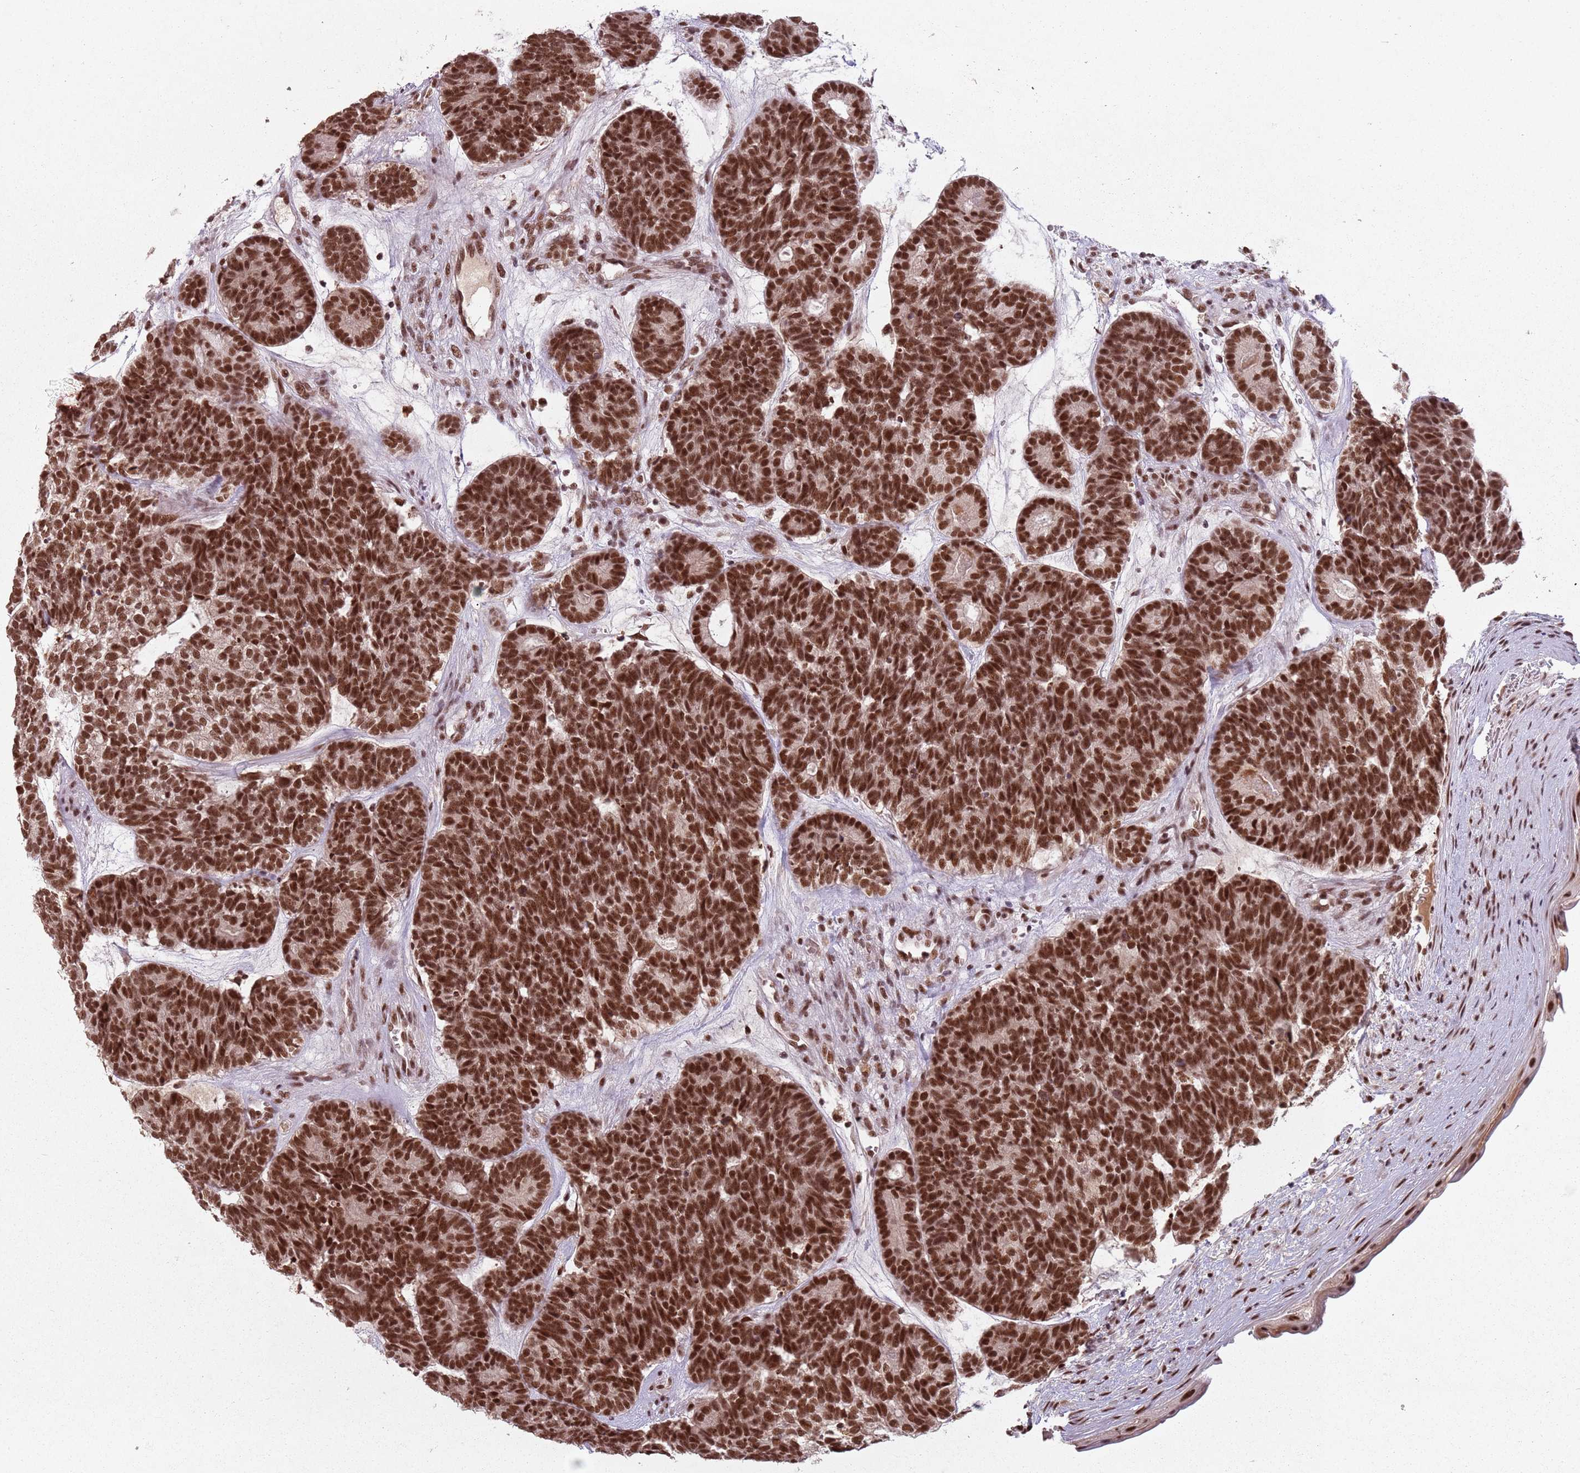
{"staining": {"intensity": "strong", "quantity": ">75%", "location": "nuclear"}, "tissue": "head and neck cancer", "cell_type": "Tumor cells", "image_type": "cancer", "snomed": [{"axis": "morphology", "description": "Adenocarcinoma, NOS"}, {"axis": "topography", "description": "Head-Neck"}], "caption": "This is an image of immunohistochemistry (IHC) staining of head and neck adenocarcinoma, which shows strong positivity in the nuclear of tumor cells.", "gene": "NCBP1", "patient": {"sex": "female", "age": 81}}